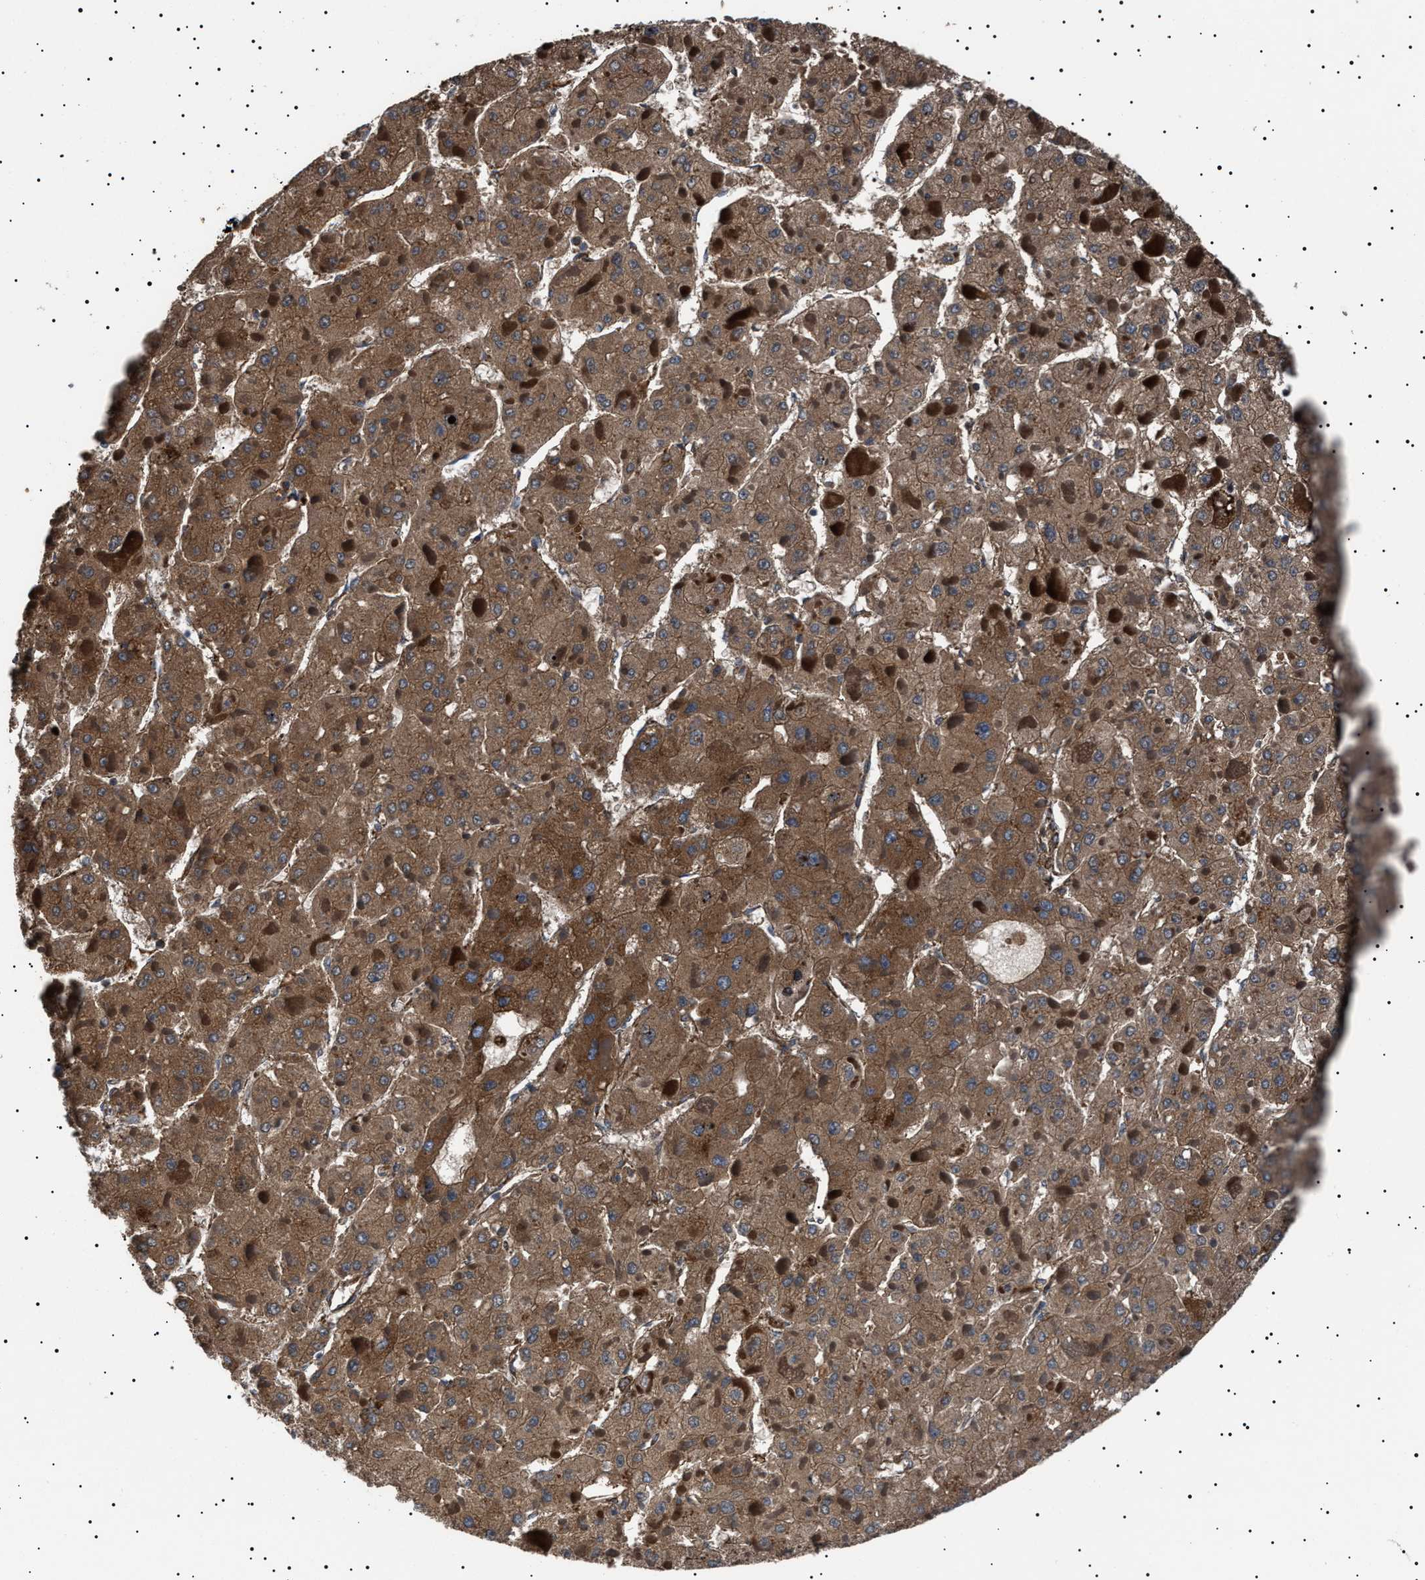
{"staining": {"intensity": "moderate", "quantity": ">75%", "location": "cytoplasmic/membranous"}, "tissue": "liver cancer", "cell_type": "Tumor cells", "image_type": "cancer", "snomed": [{"axis": "morphology", "description": "Carcinoma, Hepatocellular, NOS"}, {"axis": "topography", "description": "Liver"}], "caption": "Immunohistochemistry (IHC) micrograph of neoplastic tissue: human hepatocellular carcinoma (liver) stained using IHC displays medium levels of moderate protein expression localized specifically in the cytoplasmic/membranous of tumor cells, appearing as a cytoplasmic/membranous brown color.", "gene": "TOP1MT", "patient": {"sex": "female", "age": 73}}